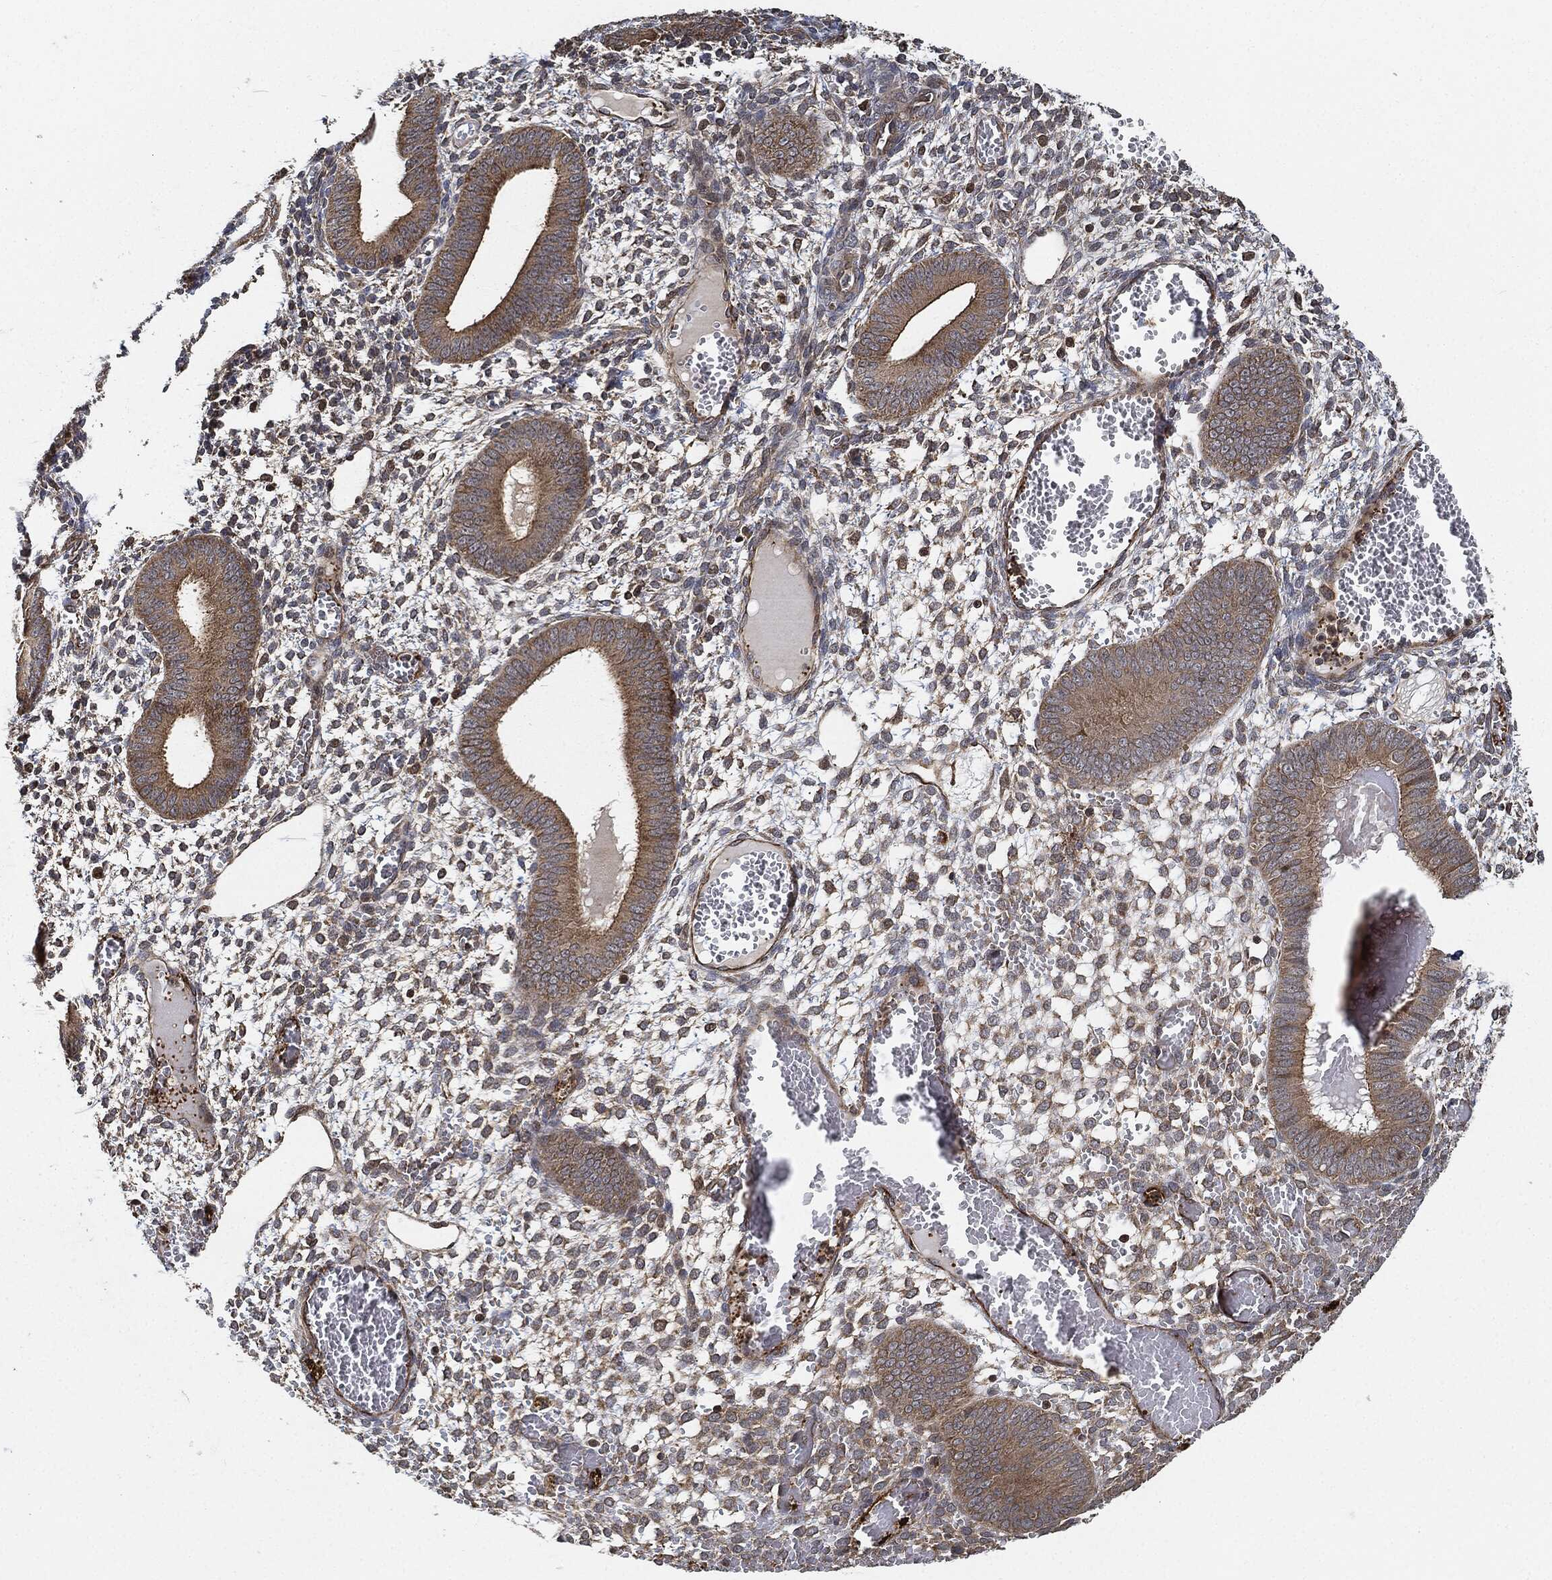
{"staining": {"intensity": "strong", "quantity": "25%-75%", "location": "cytoplasmic/membranous"}, "tissue": "endometrium", "cell_type": "Cells in endometrial stroma", "image_type": "normal", "snomed": [{"axis": "morphology", "description": "Normal tissue, NOS"}, {"axis": "topography", "description": "Endometrium"}], "caption": "Immunohistochemistry (DAB) staining of benign human endometrium reveals strong cytoplasmic/membranous protein expression in about 25%-75% of cells in endometrial stroma. (DAB = brown stain, brightfield microscopy at high magnification).", "gene": "MAP3K3", "patient": {"sex": "female", "age": 42}}